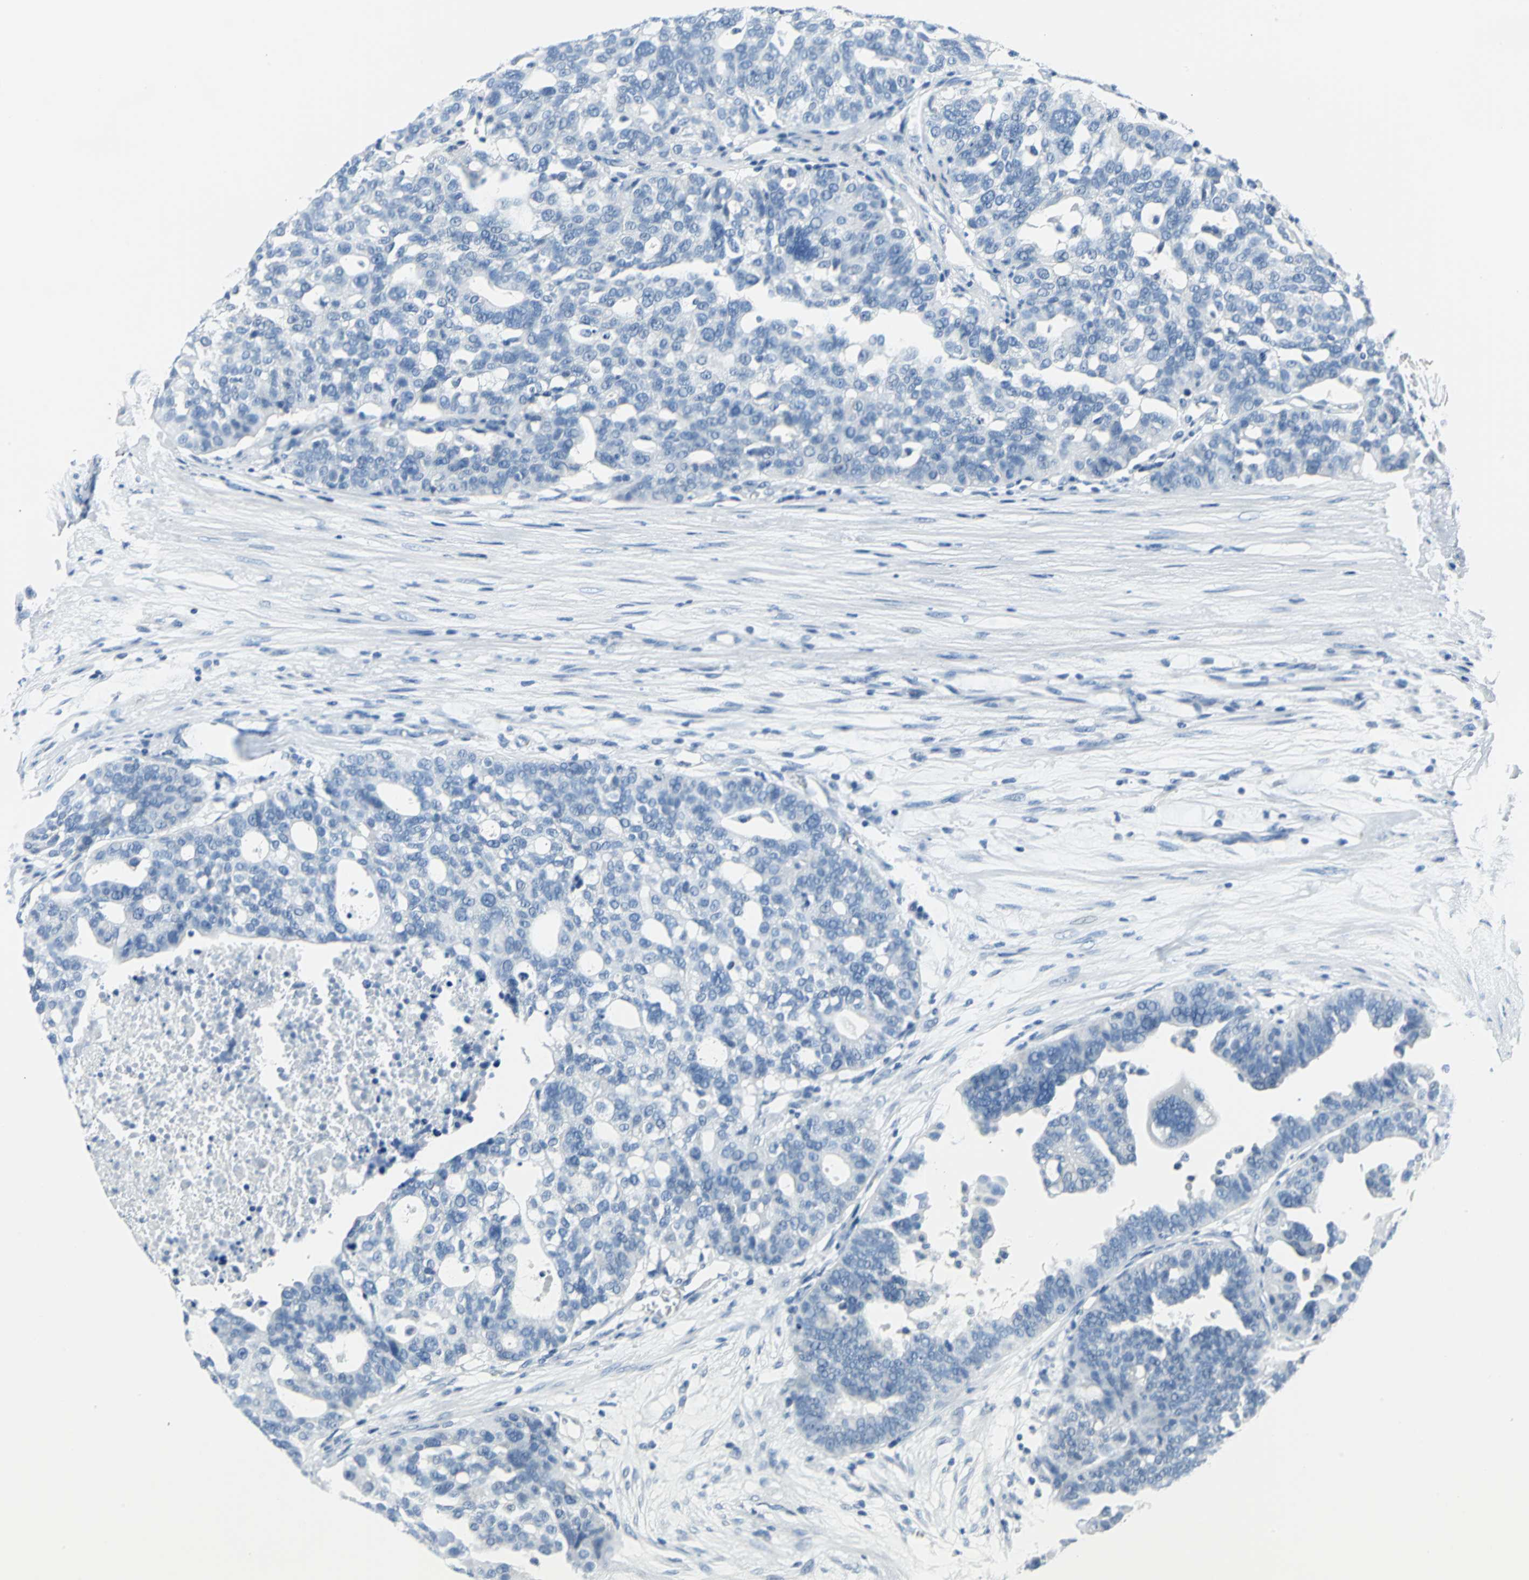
{"staining": {"intensity": "negative", "quantity": "none", "location": "none"}, "tissue": "ovarian cancer", "cell_type": "Tumor cells", "image_type": "cancer", "snomed": [{"axis": "morphology", "description": "Cystadenocarcinoma, serous, NOS"}, {"axis": "topography", "description": "Ovary"}], "caption": "Immunohistochemistry (IHC) micrograph of neoplastic tissue: human ovarian serous cystadenocarcinoma stained with DAB displays no significant protein staining in tumor cells.", "gene": "PKLR", "patient": {"sex": "female", "age": 59}}